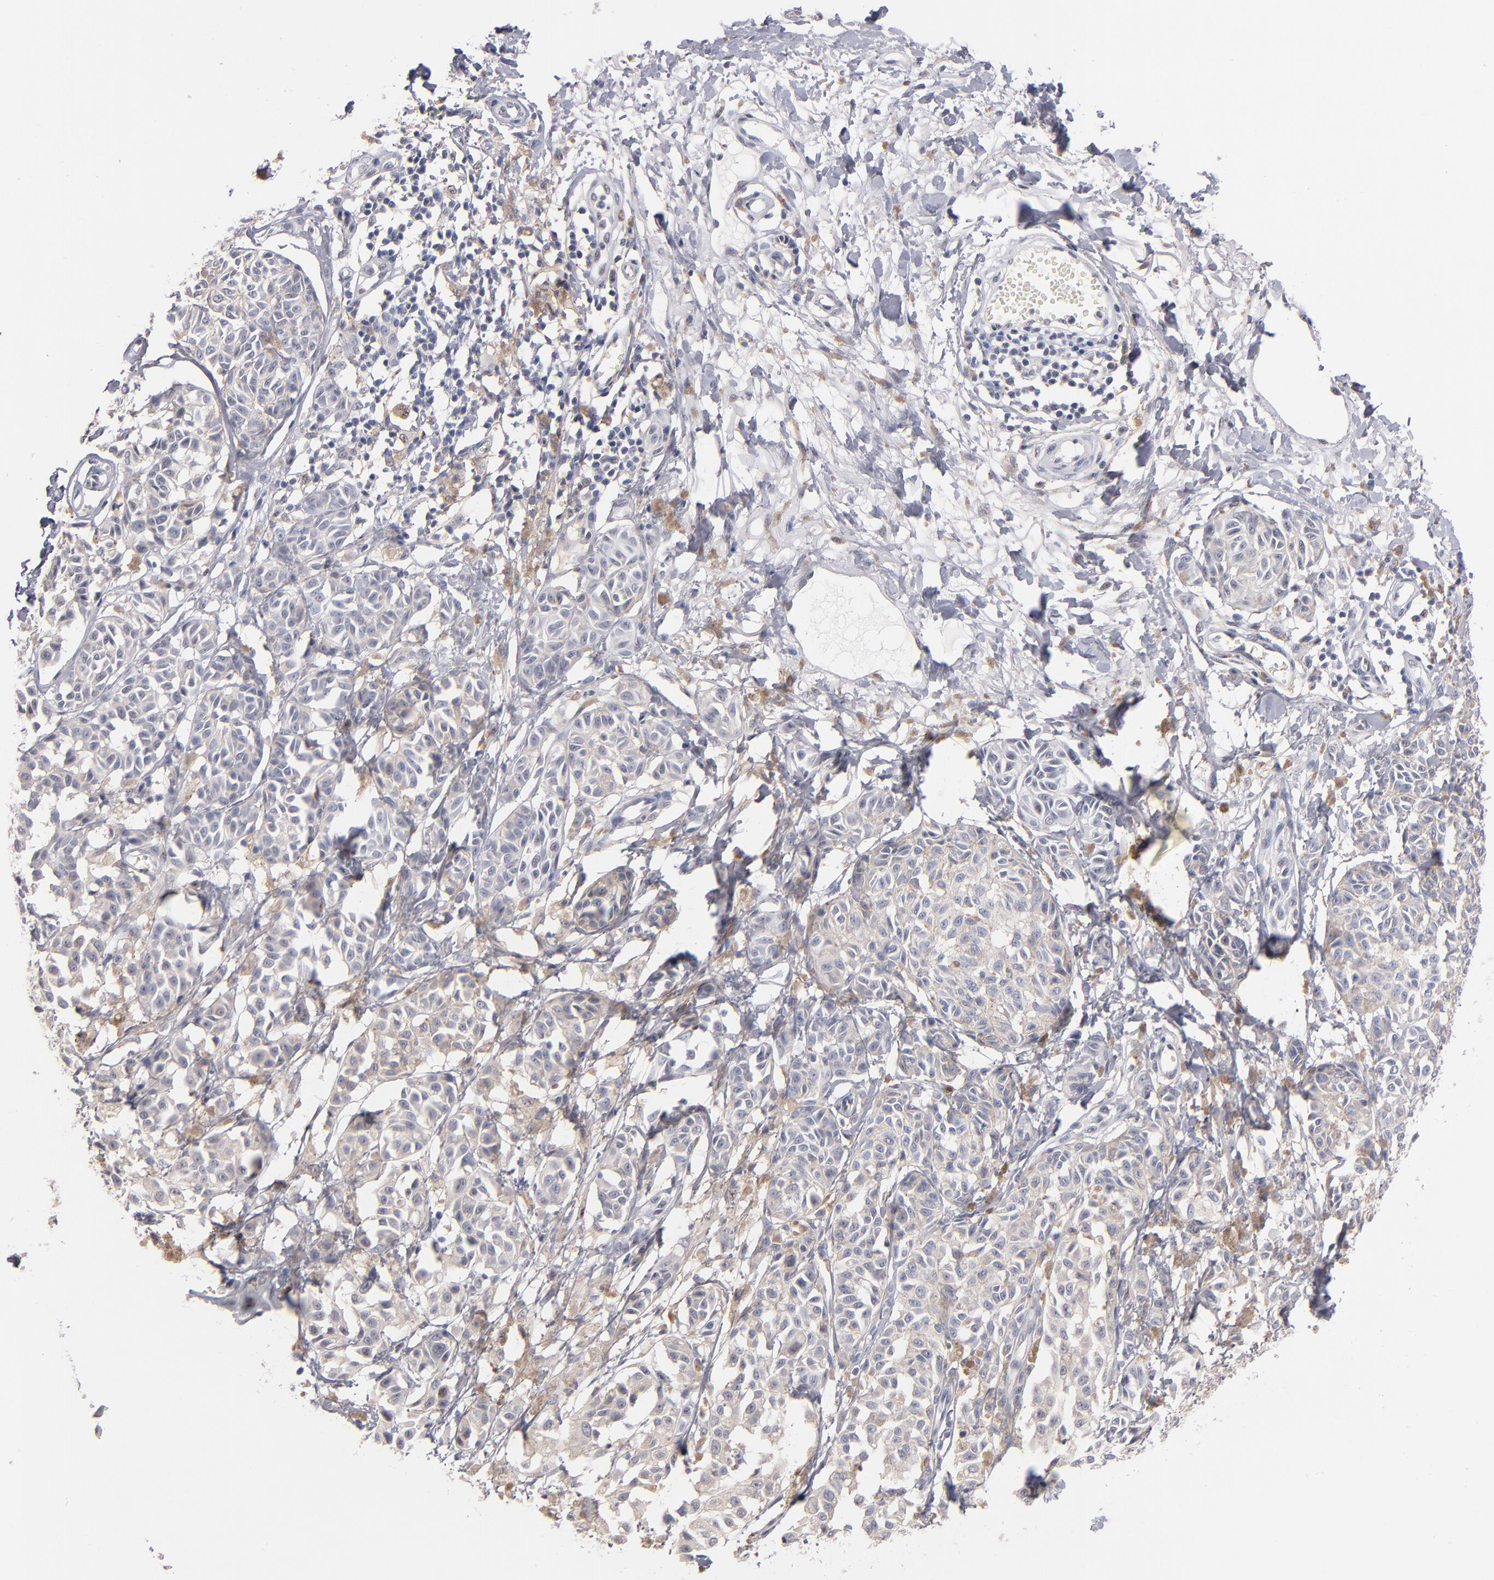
{"staining": {"intensity": "moderate", "quantity": "25%-75%", "location": "cytoplasmic/membranous"}, "tissue": "melanoma", "cell_type": "Tumor cells", "image_type": "cancer", "snomed": [{"axis": "morphology", "description": "Malignant melanoma, NOS"}, {"axis": "topography", "description": "Skin"}], "caption": "Melanoma stained for a protein shows moderate cytoplasmic/membranous positivity in tumor cells.", "gene": "RAF1", "patient": {"sex": "male", "age": 76}}